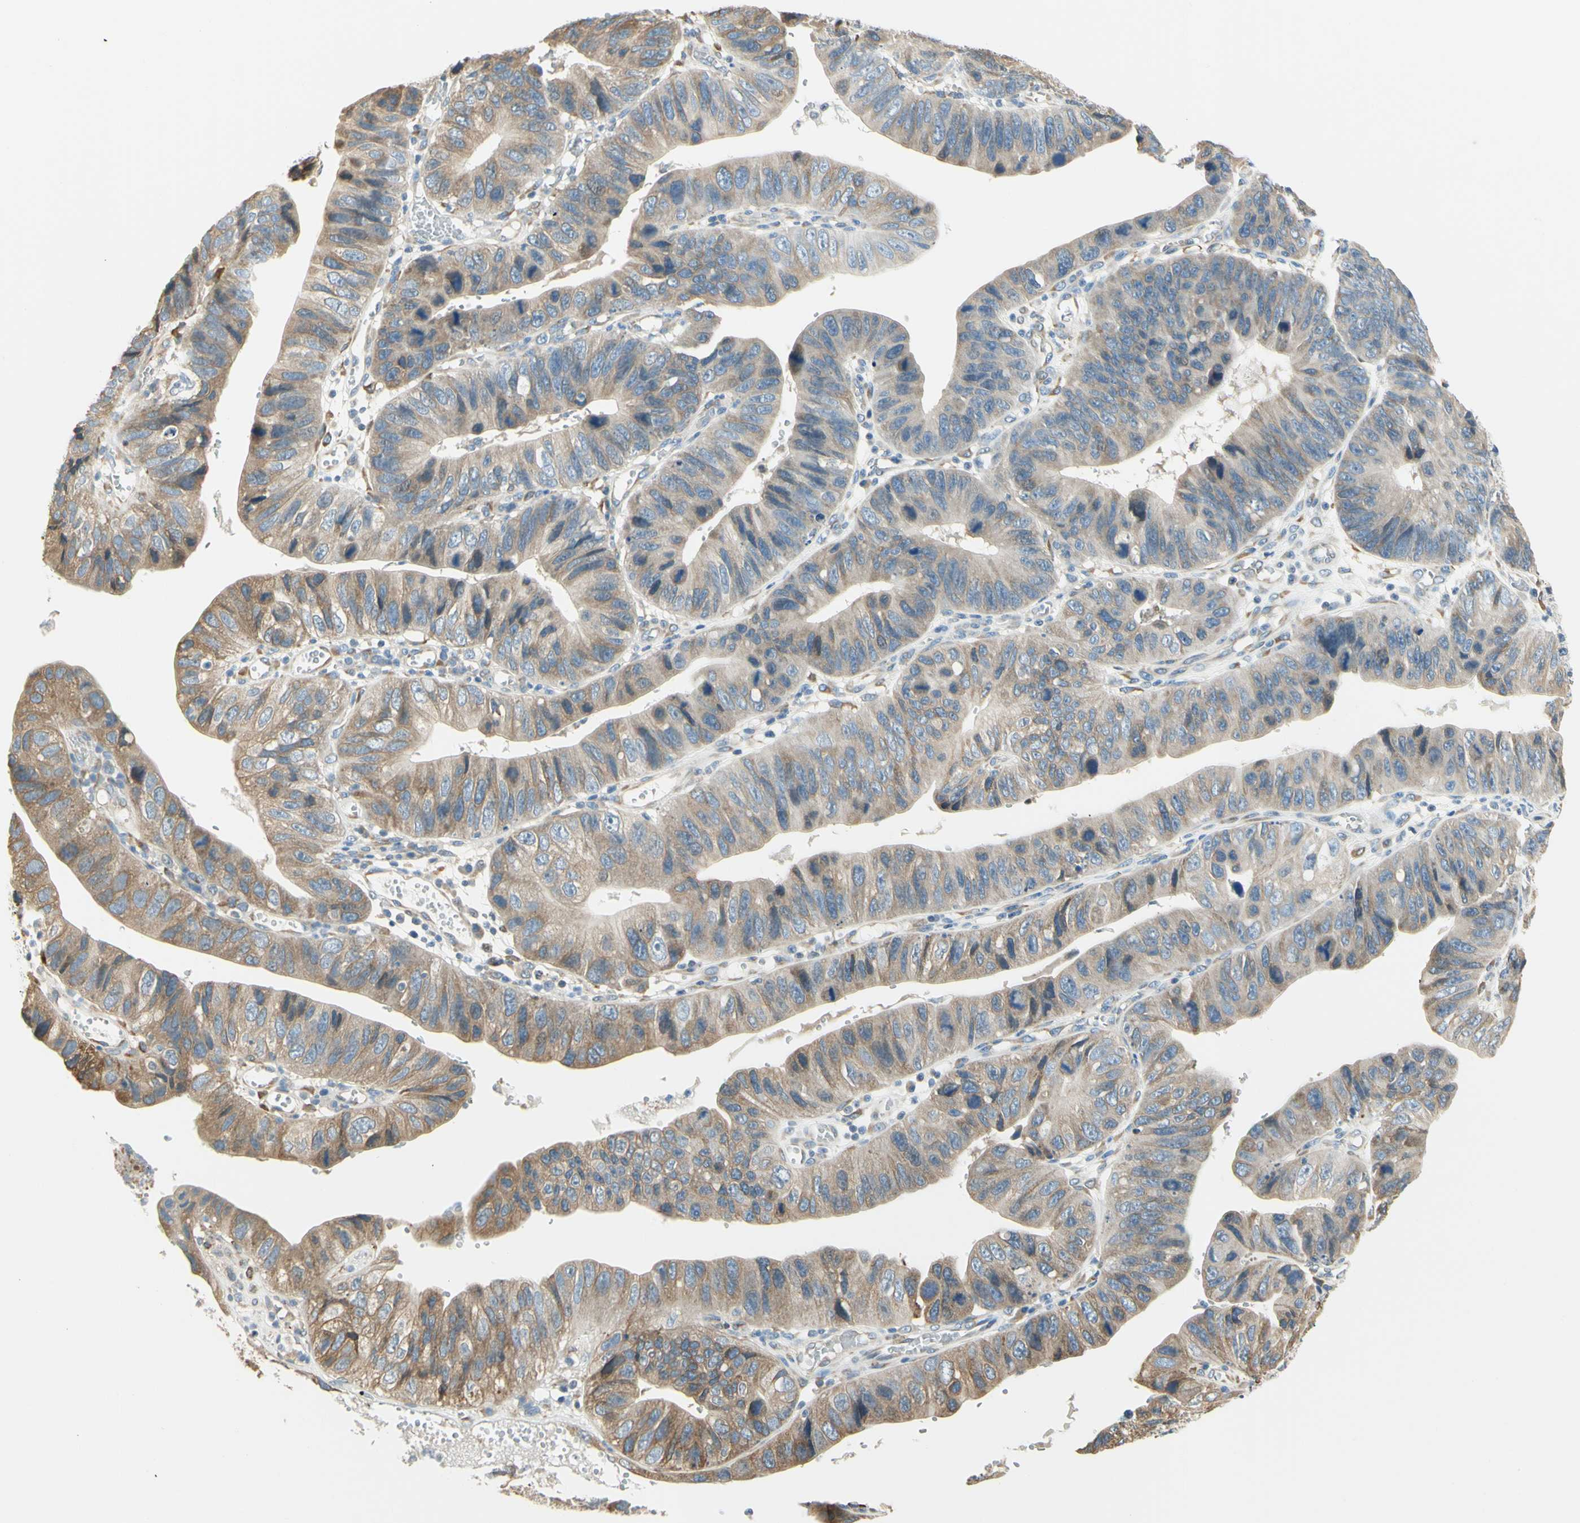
{"staining": {"intensity": "weak", "quantity": ">75%", "location": "cytoplasmic/membranous"}, "tissue": "stomach cancer", "cell_type": "Tumor cells", "image_type": "cancer", "snomed": [{"axis": "morphology", "description": "Adenocarcinoma, NOS"}, {"axis": "topography", "description": "Stomach"}], "caption": "Protein expression by IHC displays weak cytoplasmic/membranous positivity in about >75% of tumor cells in stomach adenocarcinoma. (DAB IHC, brown staining for protein, blue staining for nuclei).", "gene": "IGDCC4", "patient": {"sex": "male", "age": 59}}